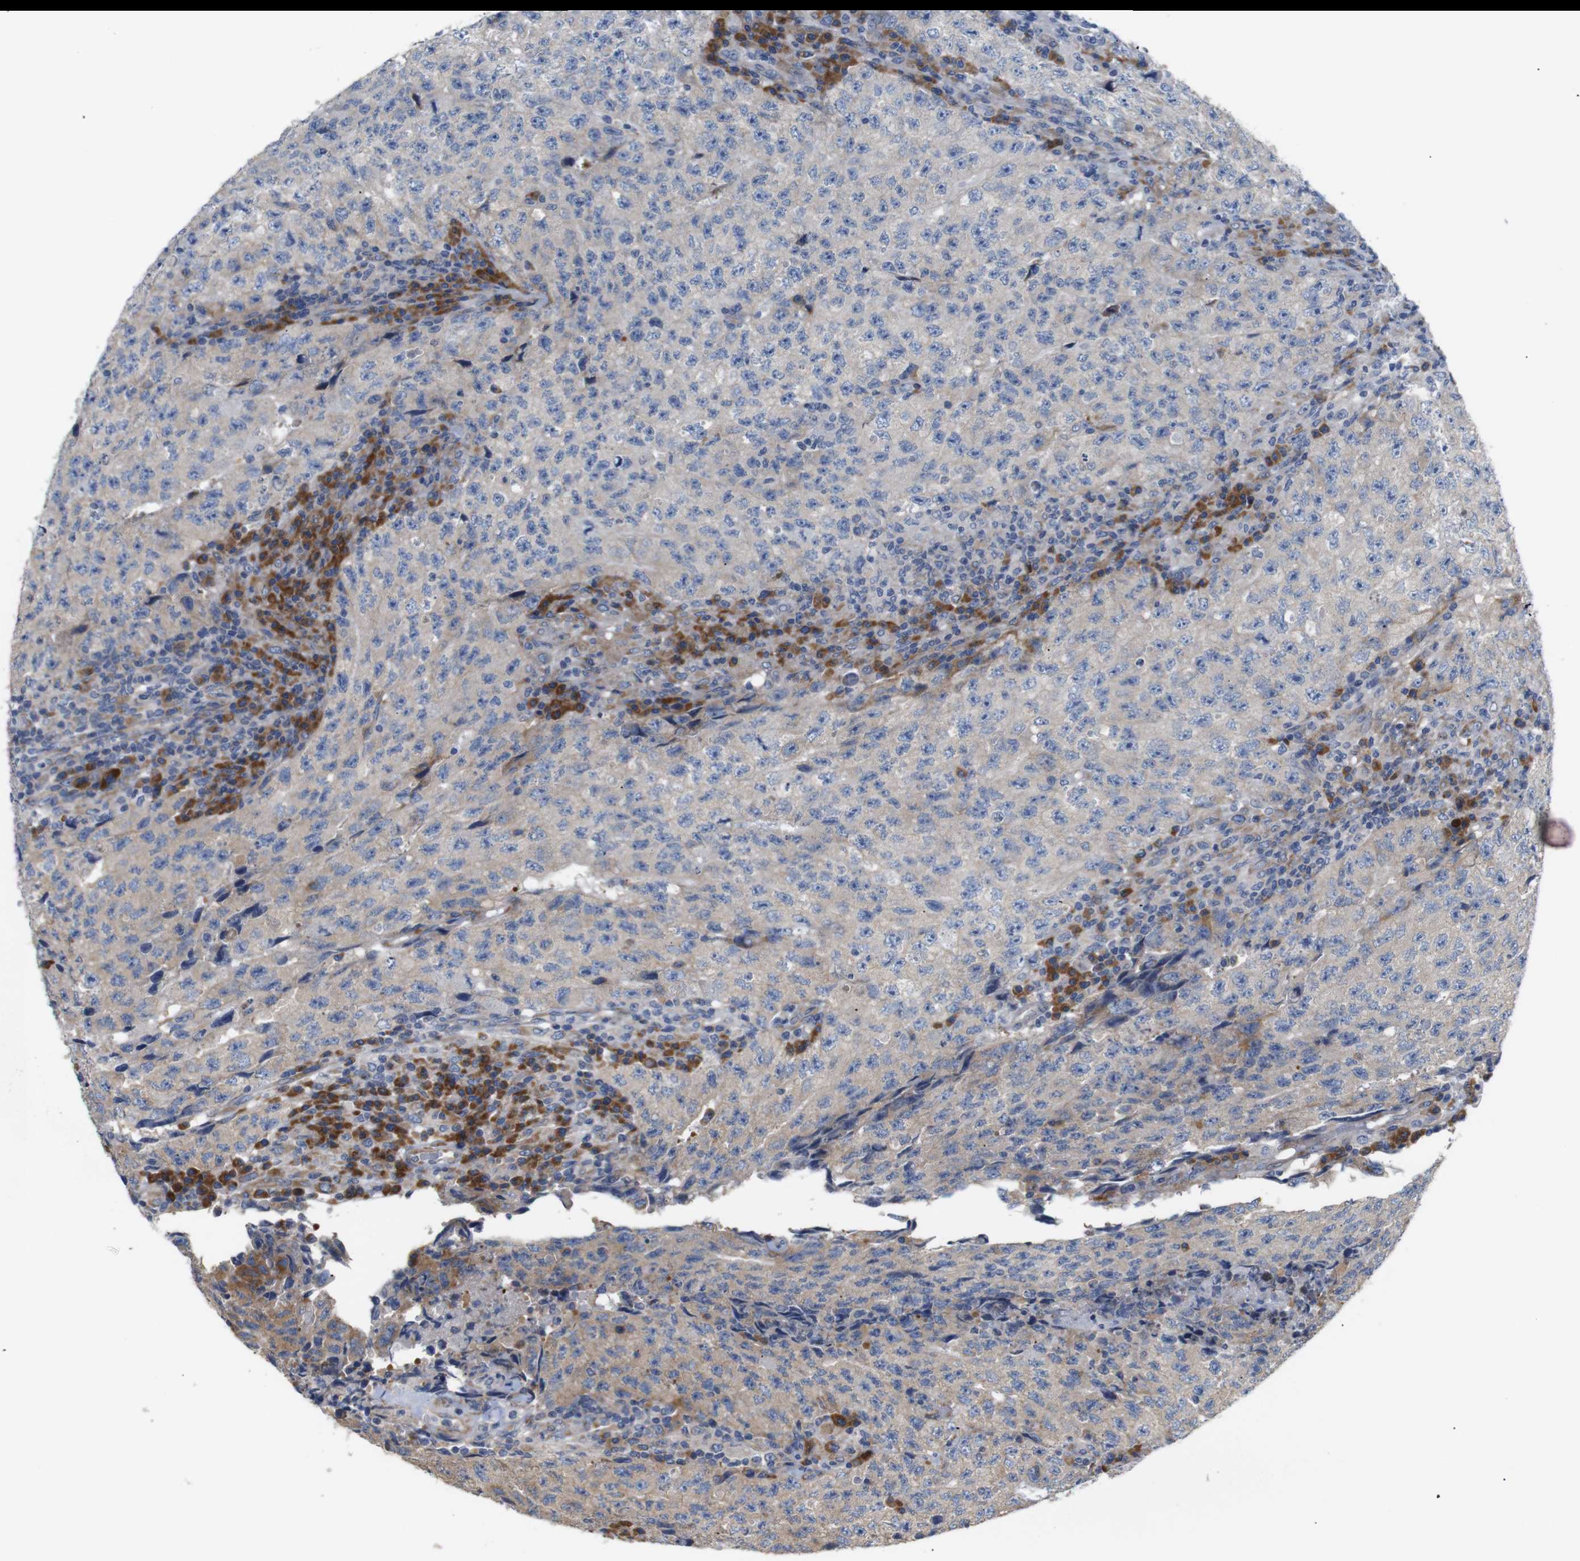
{"staining": {"intensity": "weak", "quantity": "25%-75%", "location": "cytoplasmic/membranous"}, "tissue": "testis cancer", "cell_type": "Tumor cells", "image_type": "cancer", "snomed": [{"axis": "morphology", "description": "Necrosis, NOS"}, {"axis": "morphology", "description": "Carcinoma, Embryonal, NOS"}, {"axis": "topography", "description": "Testis"}], "caption": "This is an image of immunohistochemistry (IHC) staining of embryonal carcinoma (testis), which shows weak staining in the cytoplasmic/membranous of tumor cells.", "gene": "TRIM5", "patient": {"sex": "male", "age": 19}}